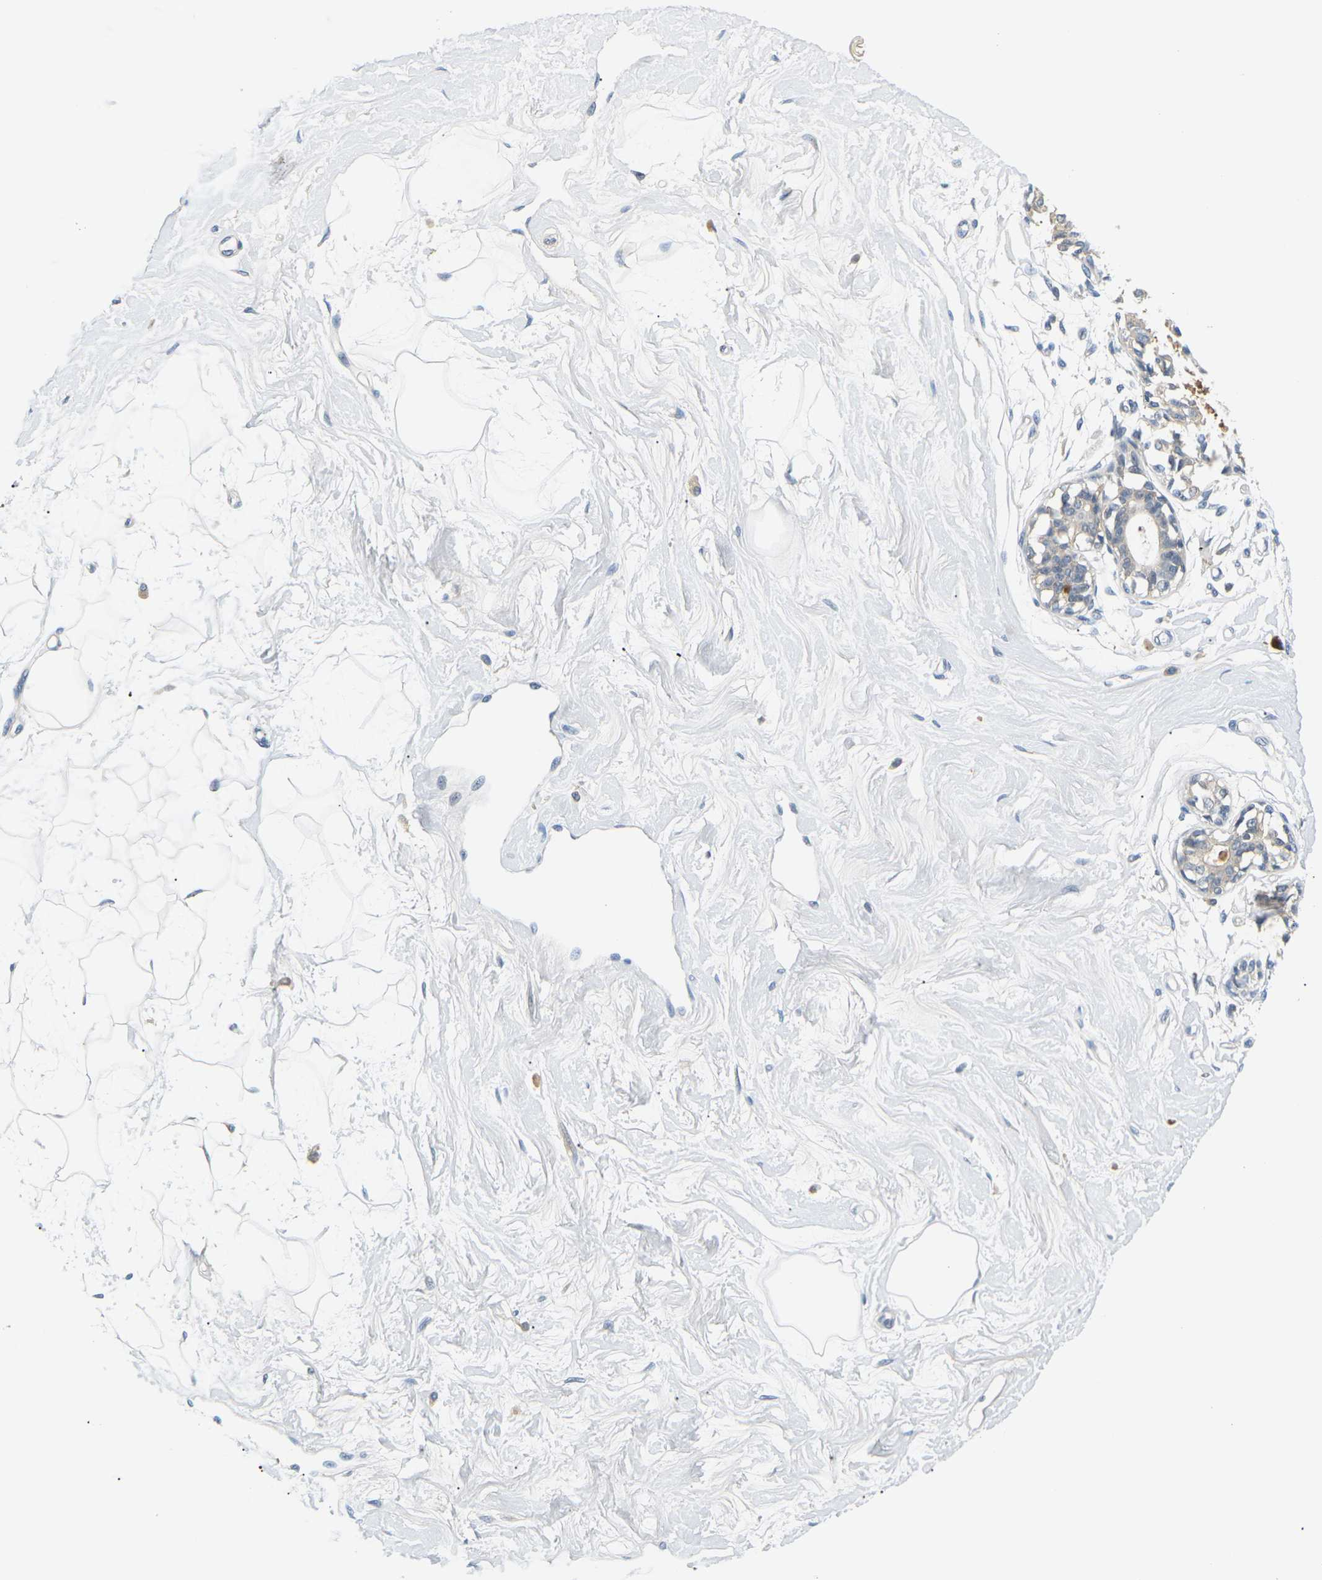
{"staining": {"intensity": "negative", "quantity": "none", "location": "none"}, "tissue": "breast", "cell_type": "Adipocytes", "image_type": "normal", "snomed": [{"axis": "morphology", "description": "Normal tissue, NOS"}, {"axis": "topography", "description": "Breast"}], "caption": "DAB immunohistochemical staining of unremarkable human breast shows no significant positivity in adipocytes. The staining was performed using DAB to visualize the protein expression in brown, while the nuclei were stained in blue with hematoxylin (Magnification: 20x).", "gene": "EVA1C", "patient": {"sex": "female", "age": 45}}